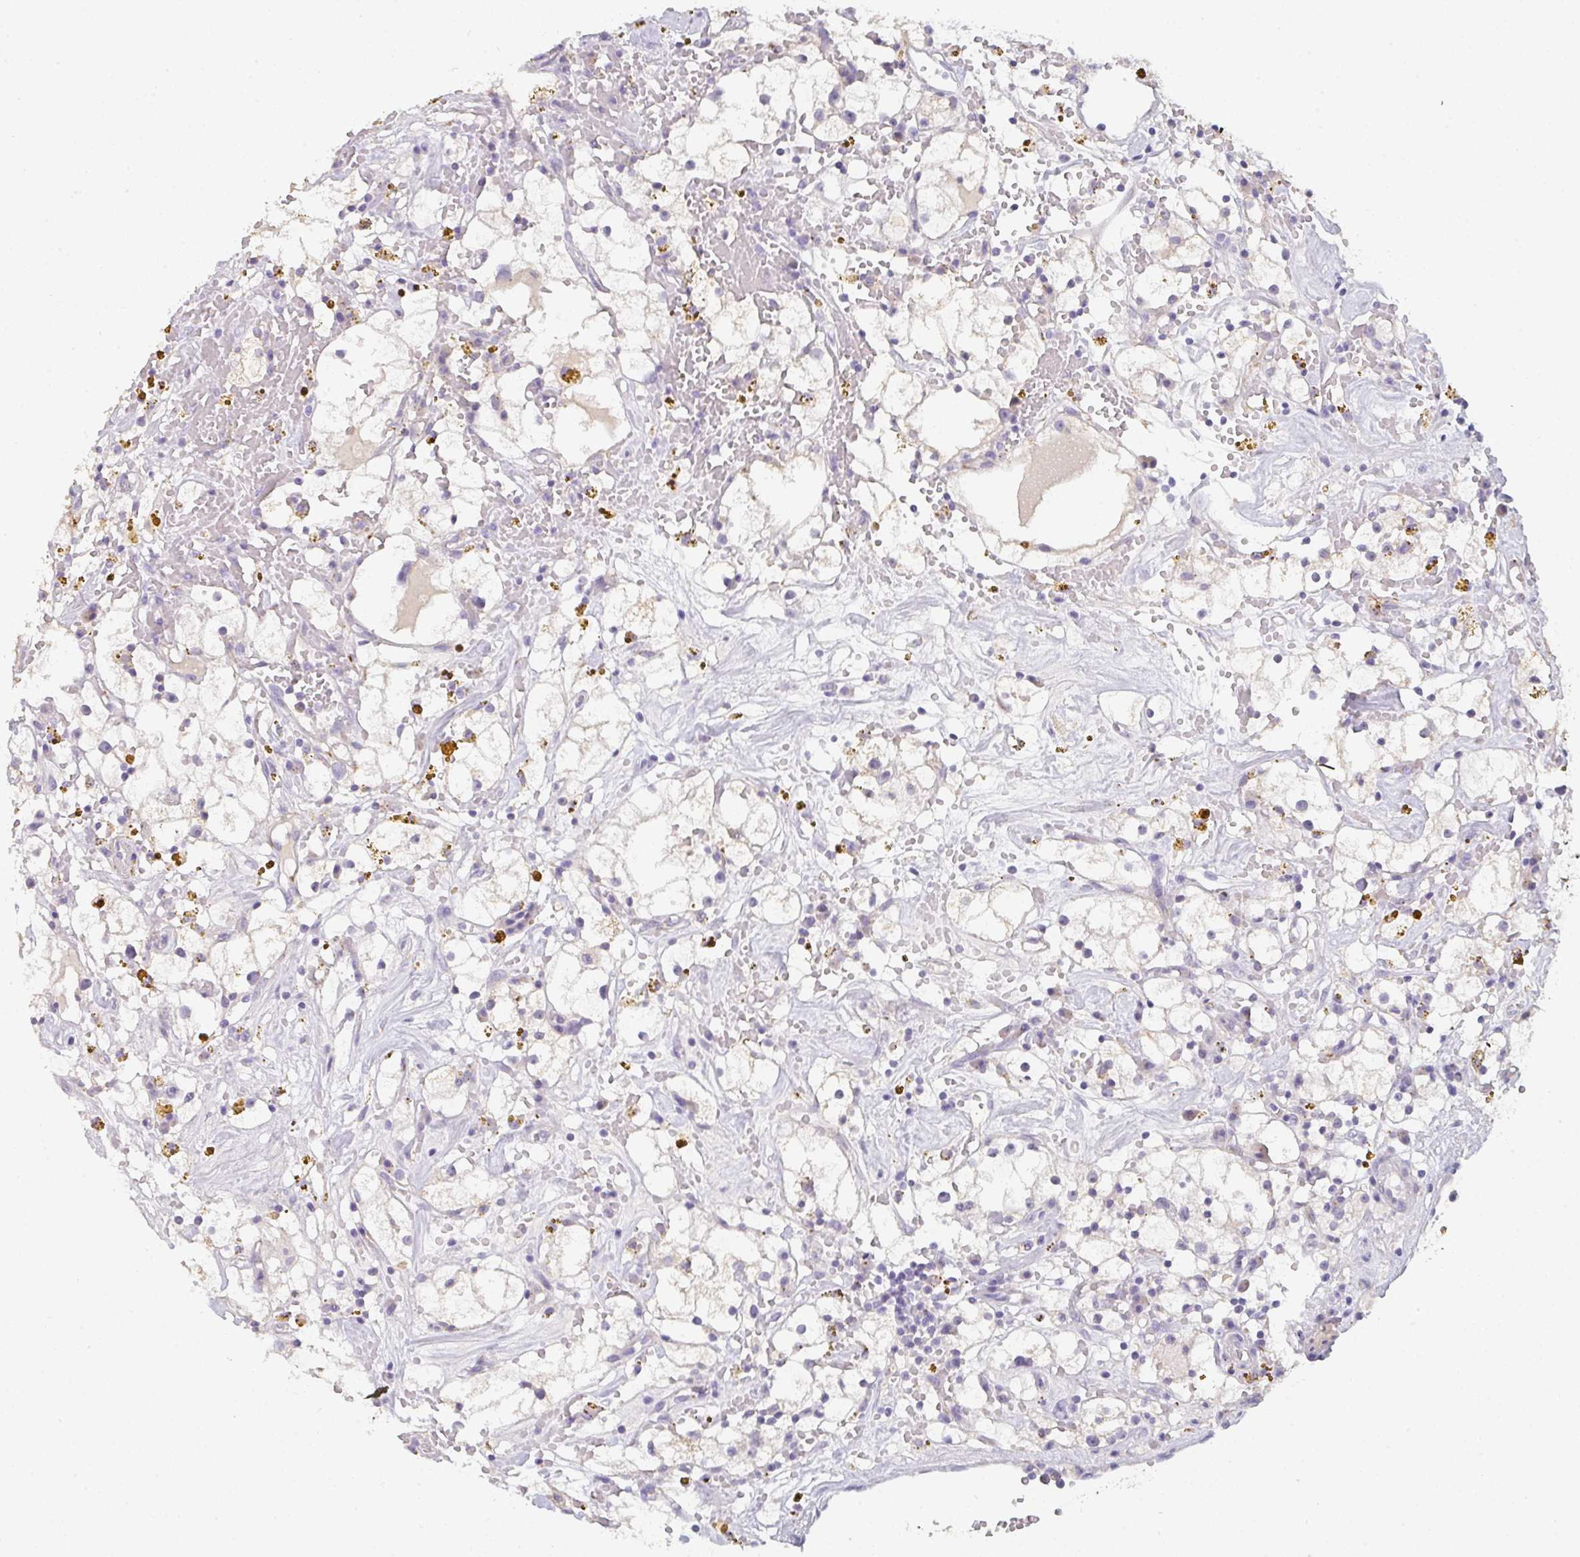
{"staining": {"intensity": "negative", "quantity": "none", "location": "none"}, "tissue": "renal cancer", "cell_type": "Tumor cells", "image_type": "cancer", "snomed": [{"axis": "morphology", "description": "Adenocarcinoma, NOS"}, {"axis": "topography", "description": "Kidney"}], "caption": "An IHC micrograph of renal cancer is shown. There is no staining in tumor cells of renal cancer.", "gene": "C1QTNF8", "patient": {"sex": "male", "age": 56}}